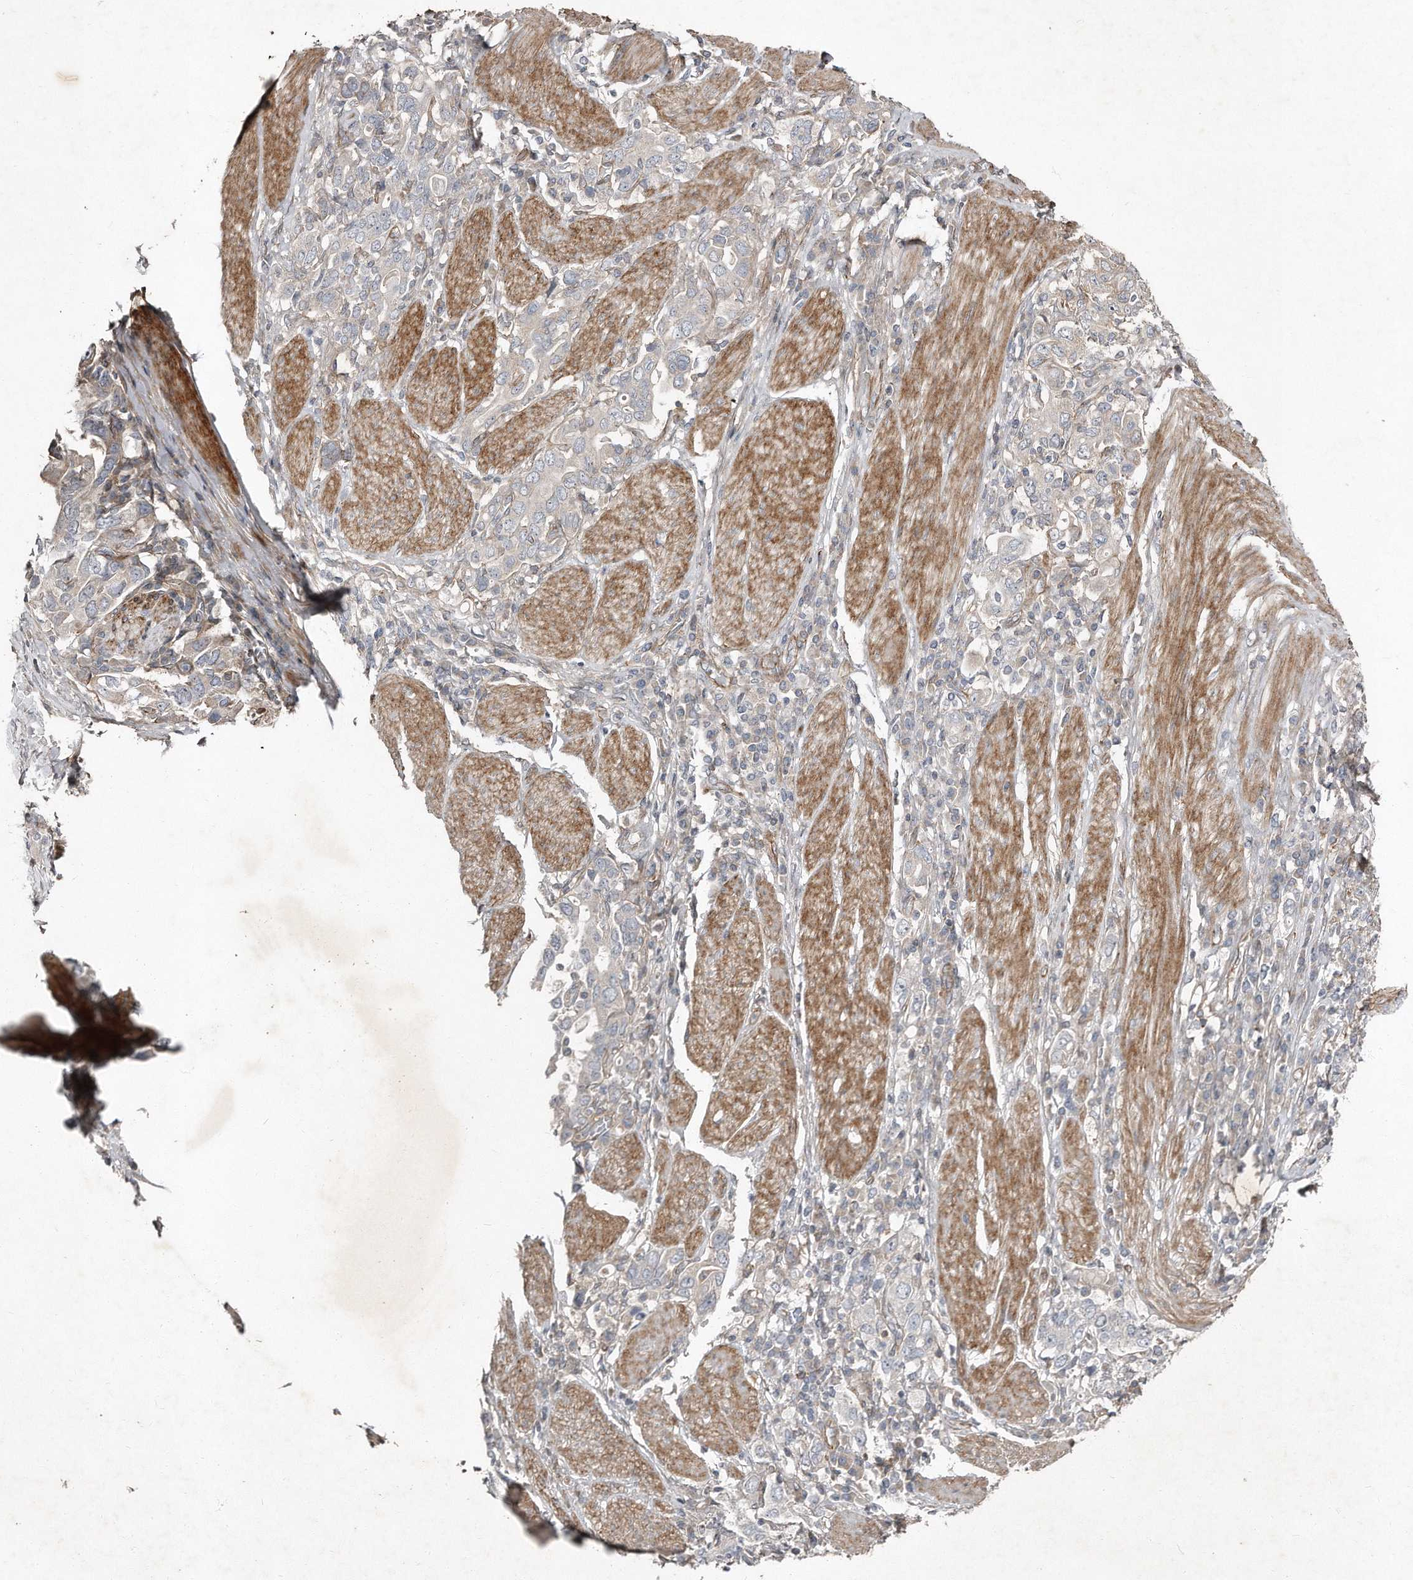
{"staining": {"intensity": "weak", "quantity": "<25%", "location": "cytoplasmic/membranous"}, "tissue": "stomach cancer", "cell_type": "Tumor cells", "image_type": "cancer", "snomed": [{"axis": "morphology", "description": "Adenocarcinoma, NOS"}, {"axis": "topography", "description": "Stomach, upper"}], "caption": "This is a photomicrograph of IHC staining of stomach adenocarcinoma, which shows no expression in tumor cells.", "gene": "SNAP47", "patient": {"sex": "male", "age": 62}}